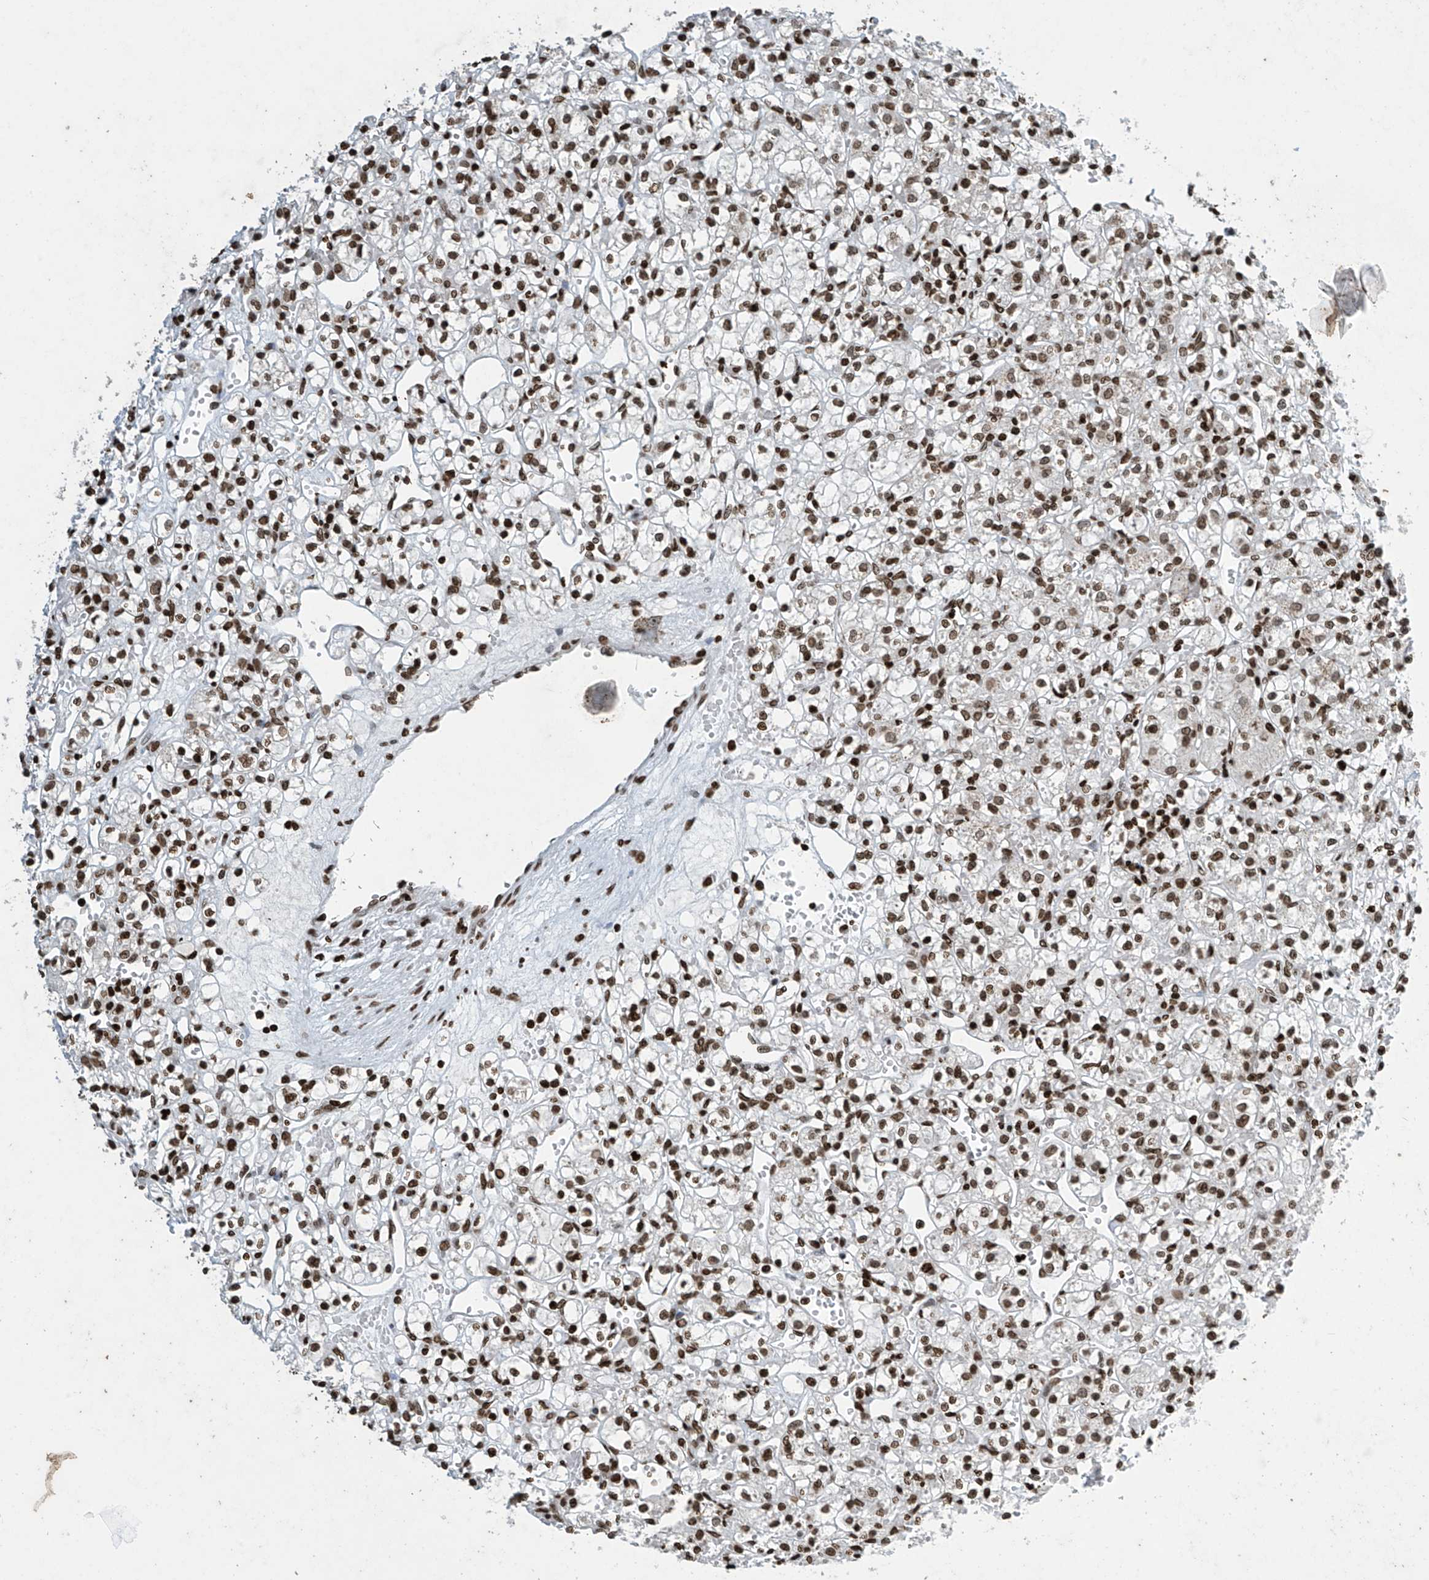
{"staining": {"intensity": "moderate", "quantity": ">75%", "location": "nuclear"}, "tissue": "renal cancer", "cell_type": "Tumor cells", "image_type": "cancer", "snomed": [{"axis": "morphology", "description": "Adenocarcinoma, NOS"}, {"axis": "topography", "description": "Kidney"}], "caption": "A brown stain highlights moderate nuclear staining of a protein in adenocarcinoma (renal) tumor cells.", "gene": "H4C16", "patient": {"sex": "female", "age": 59}}